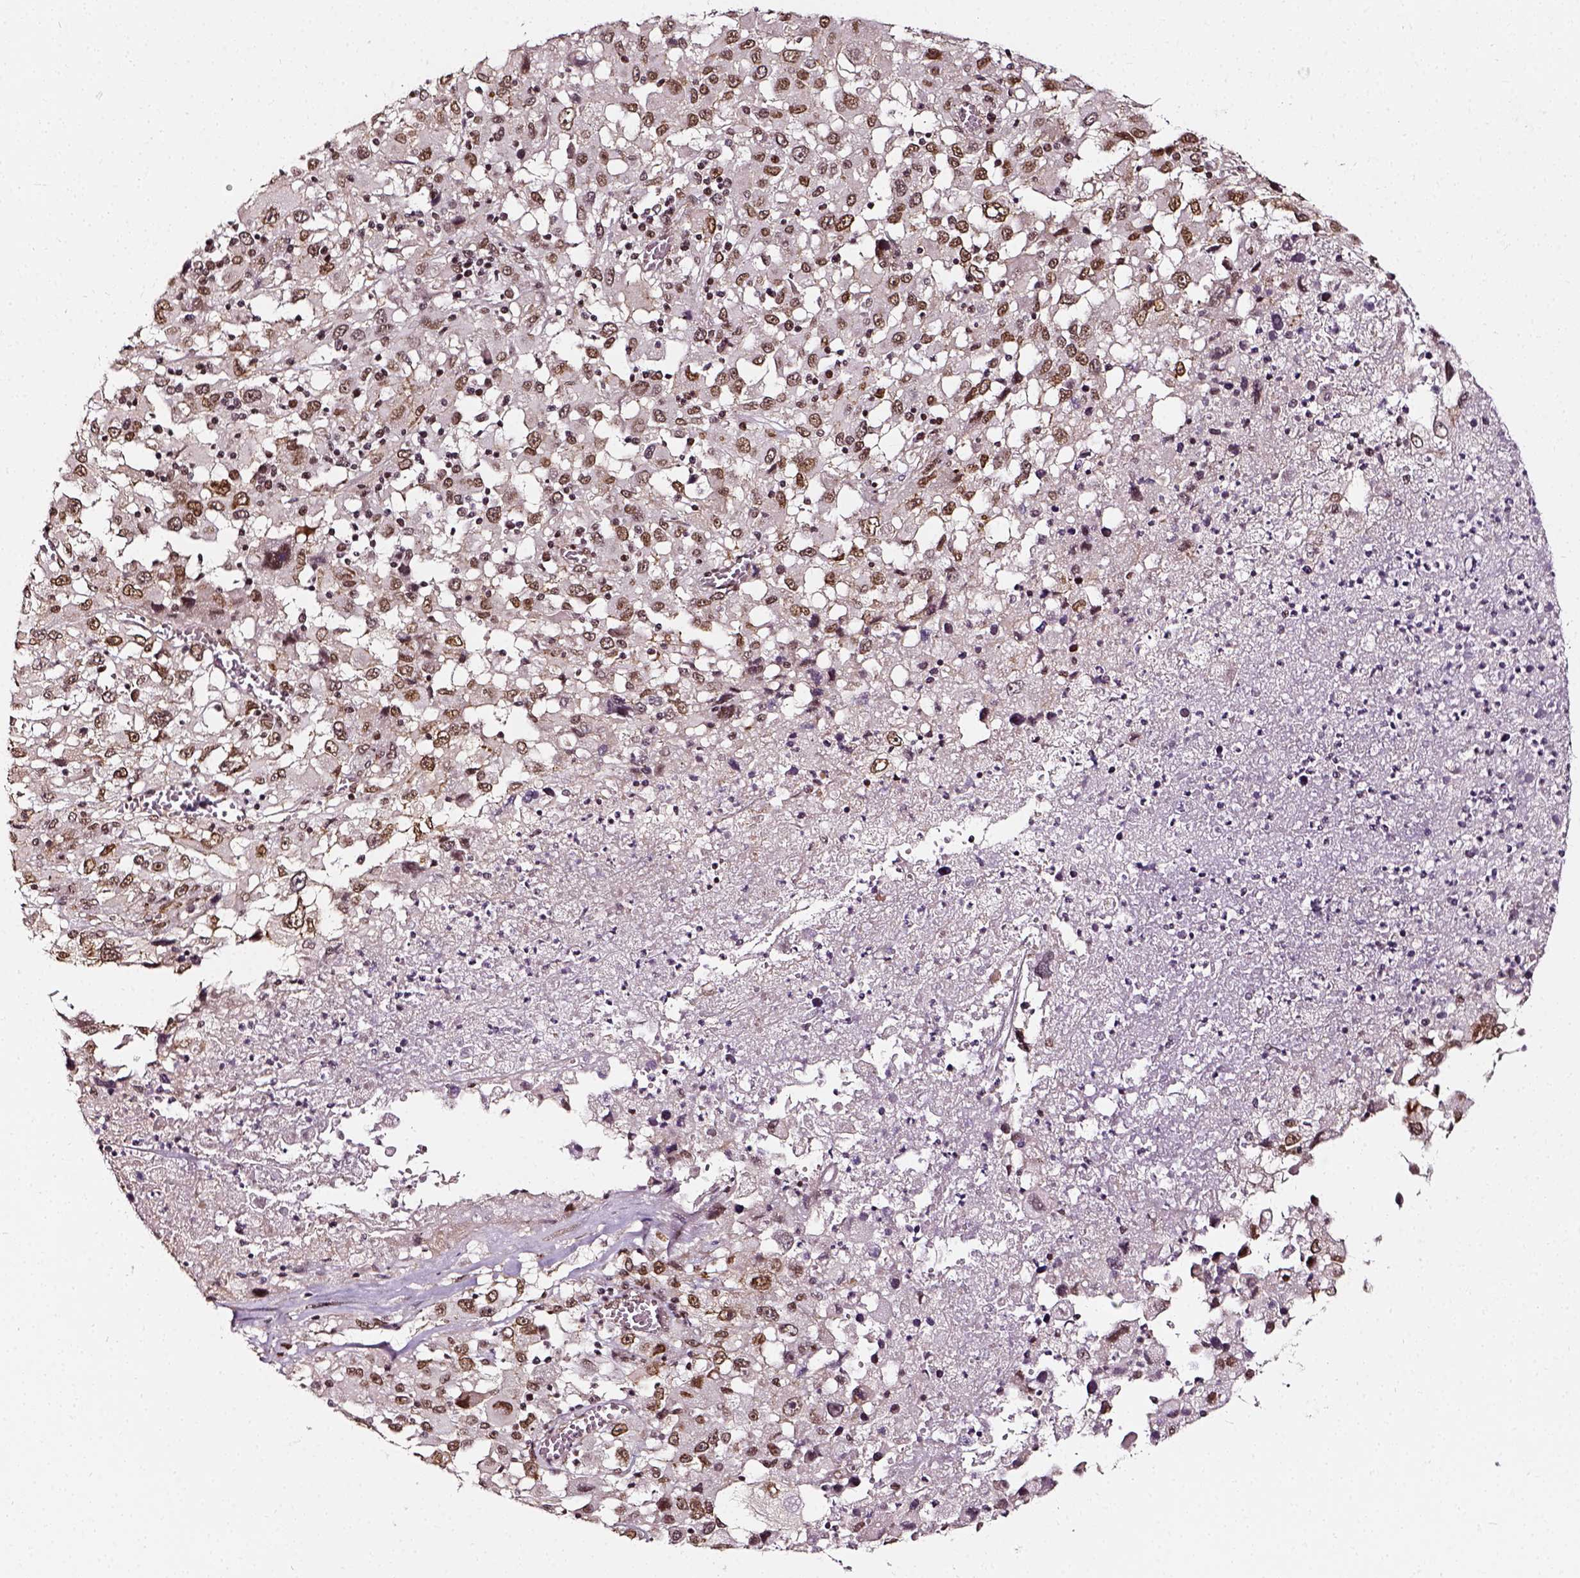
{"staining": {"intensity": "moderate", "quantity": ">75%", "location": "cytoplasmic/membranous,nuclear"}, "tissue": "melanoma", "cell_type": "Tumor cells", "image_type": "cancer", "snomed": [{"axis": "morphology", "description": "Malignant melanoma, Metastatic site"}, {"axis": "topography", "description": "Soft tissue"}], "caption": "Melanoma was stained to show a protein in brown. There is medium levels of moderate cytoplasmic/membranous and nuclear expression in about >75% of tumor cells.", "gene": "NACC1", "patient": {"sex": "male", "age": 50}}